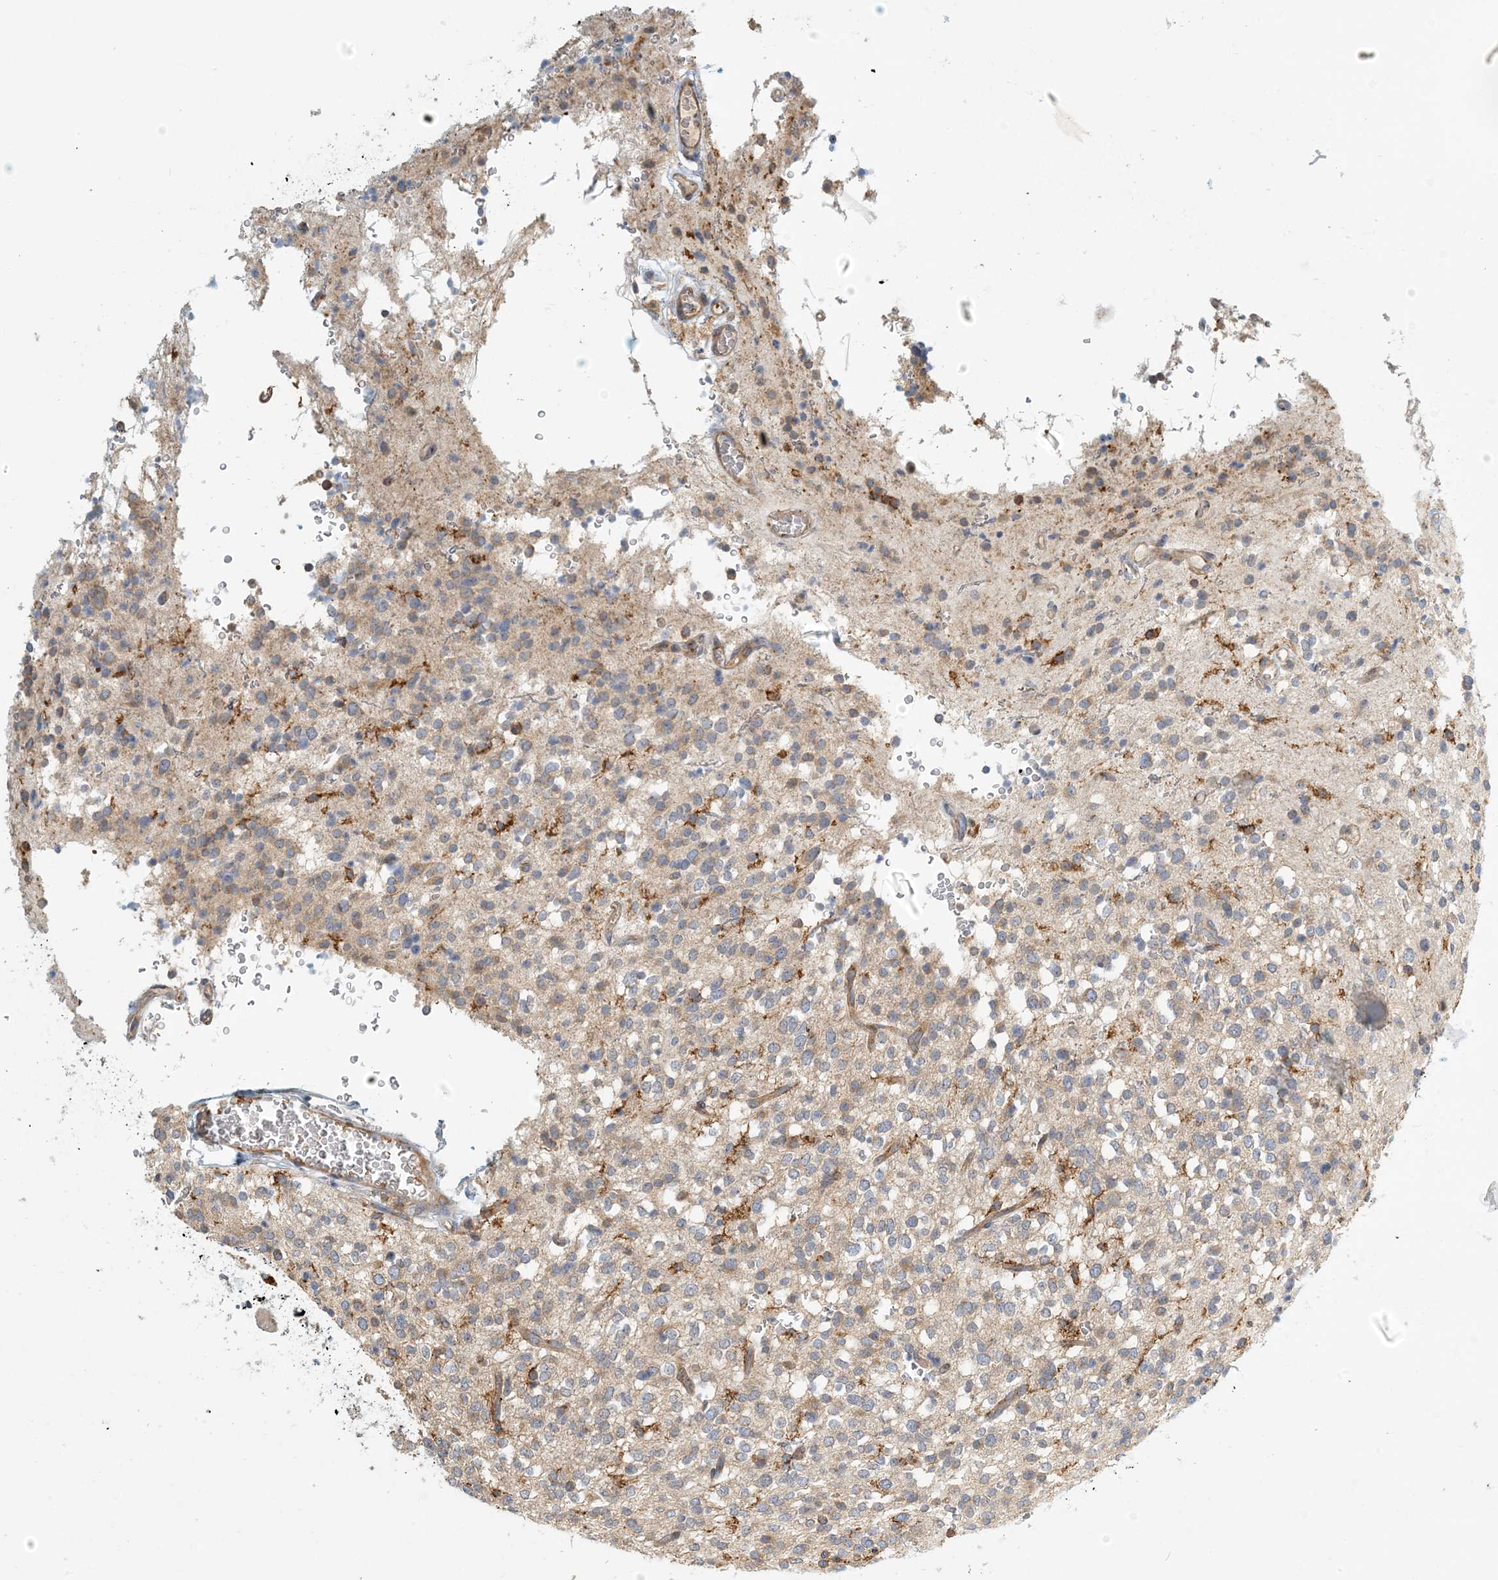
{"staining": {"intensity": "negative", "quantity": "none", "location": "none"}, "tissue": "glioma", "cell_type": "Tumor cells", "image_type": "cancer", "snomed": [{"axis": "morphology", "description": "Glioma, malignant, High grade"}, {"axis": "topography", "description": "Brain"}], "caption": "IHC image of glioma stained for a protein (brown), which displays no expression in tumor cells.", "gene": "COLEC11", "patient": {"sex": "male", "age": 34}}